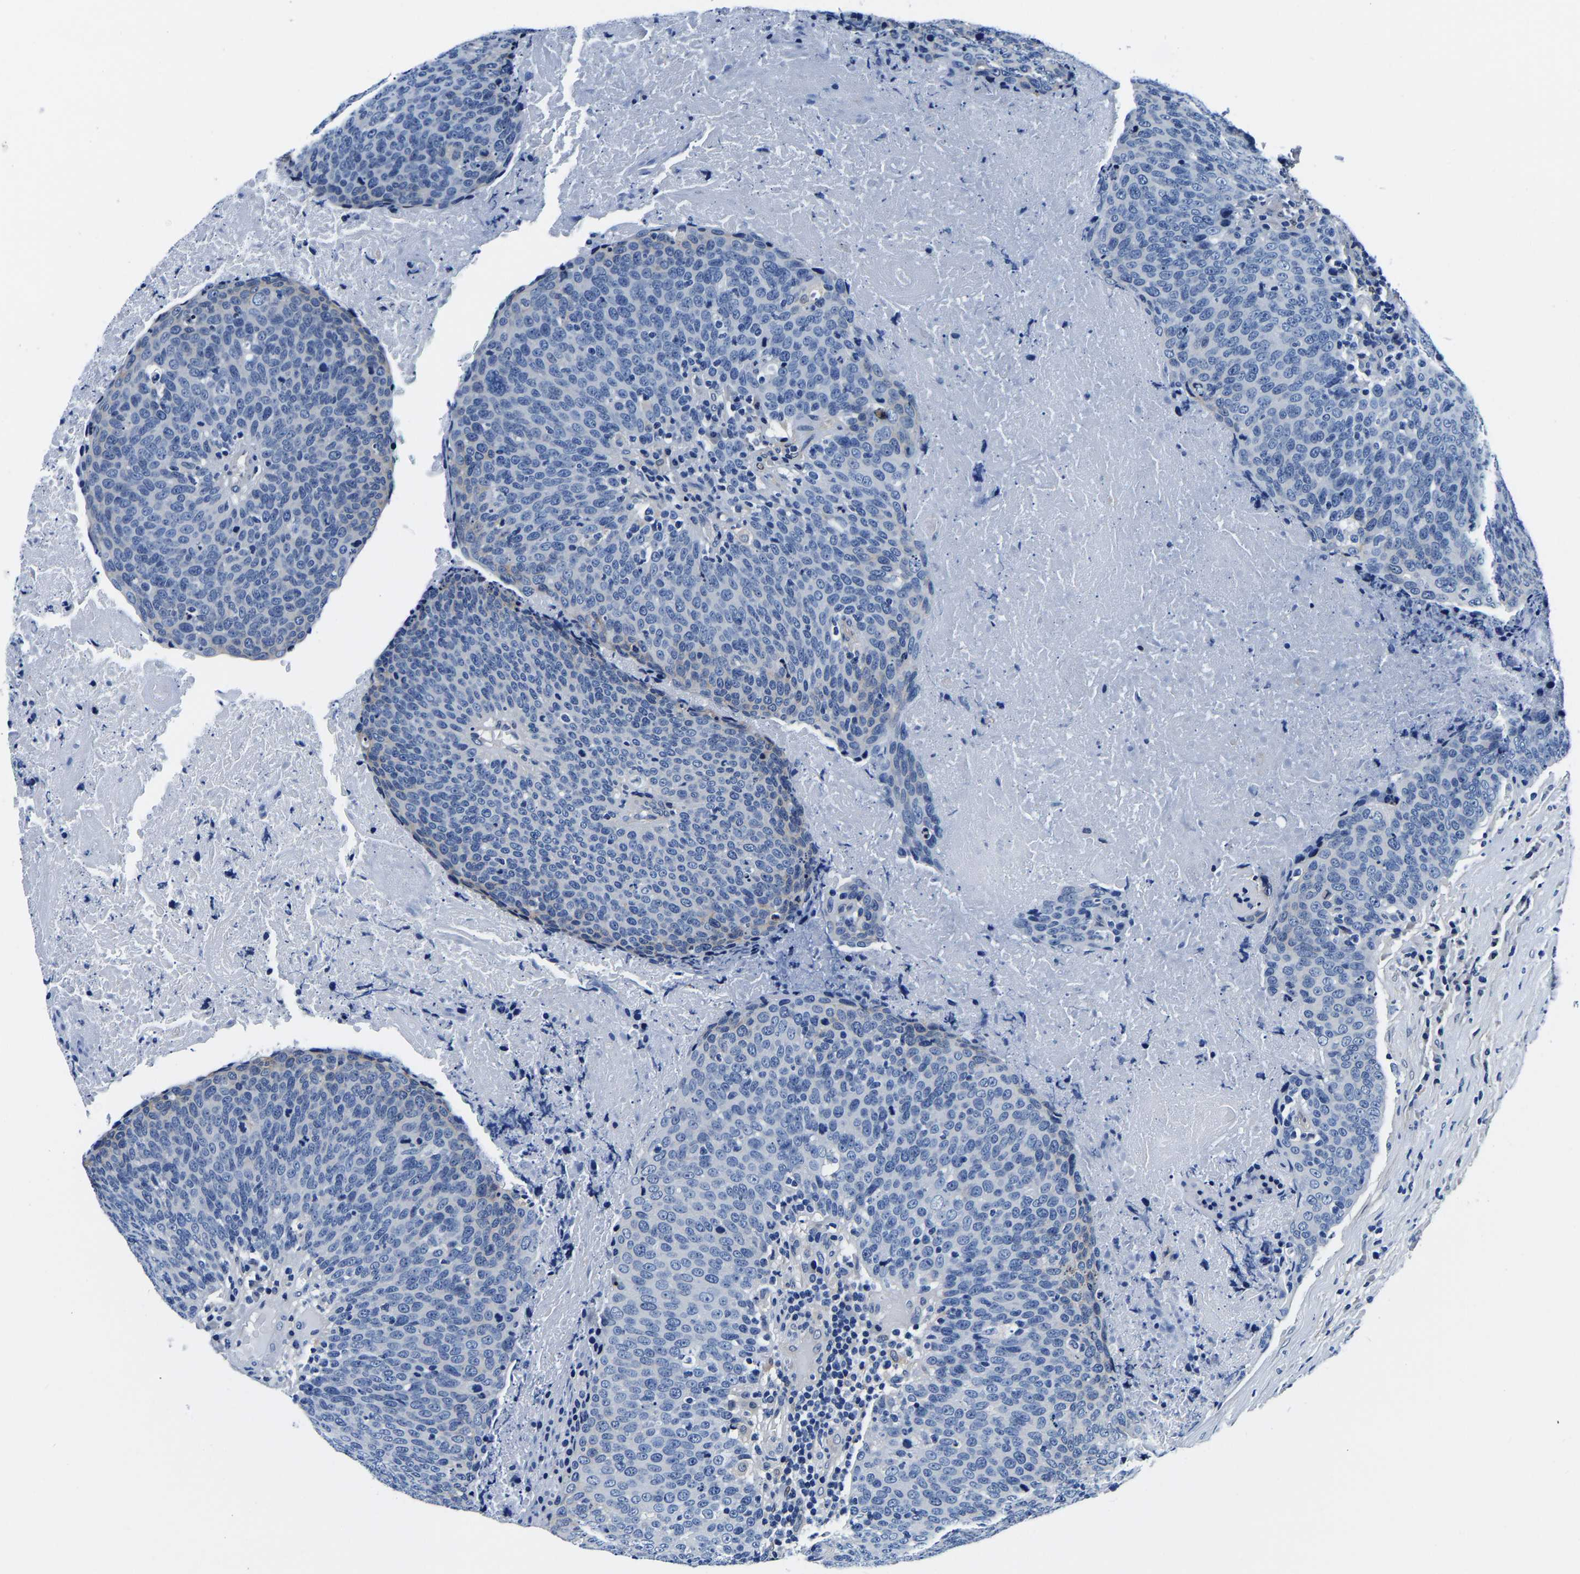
{"staining": {"intensity": "negative", "quantity": "none", "location": "none"}, "tissue": "head and neck cancer", "cell_type": "Tumor cells", "image_type": "cancer", "snomed": [{"axis": "morphology", "description": "Squamous cell carcinoma, NOS"}, {"axis": "morphology", "description": "Squamous cell carcinoma, metastatic, NOS"}, {"axis": "topography", "description": "Lymph node"}, {"axis": "topography", "description": "Head-Neck"}], "caption": "This histopathology image is of squamous cell carcinoma (head and neck) stained with immunohistochemistry (IHC) to label a protein in brown with the nuclei are counter-stained blue. There is no staining in tumor cells.", "gene": "ACO1", "patient": {"sex": "male", "age": 62}}